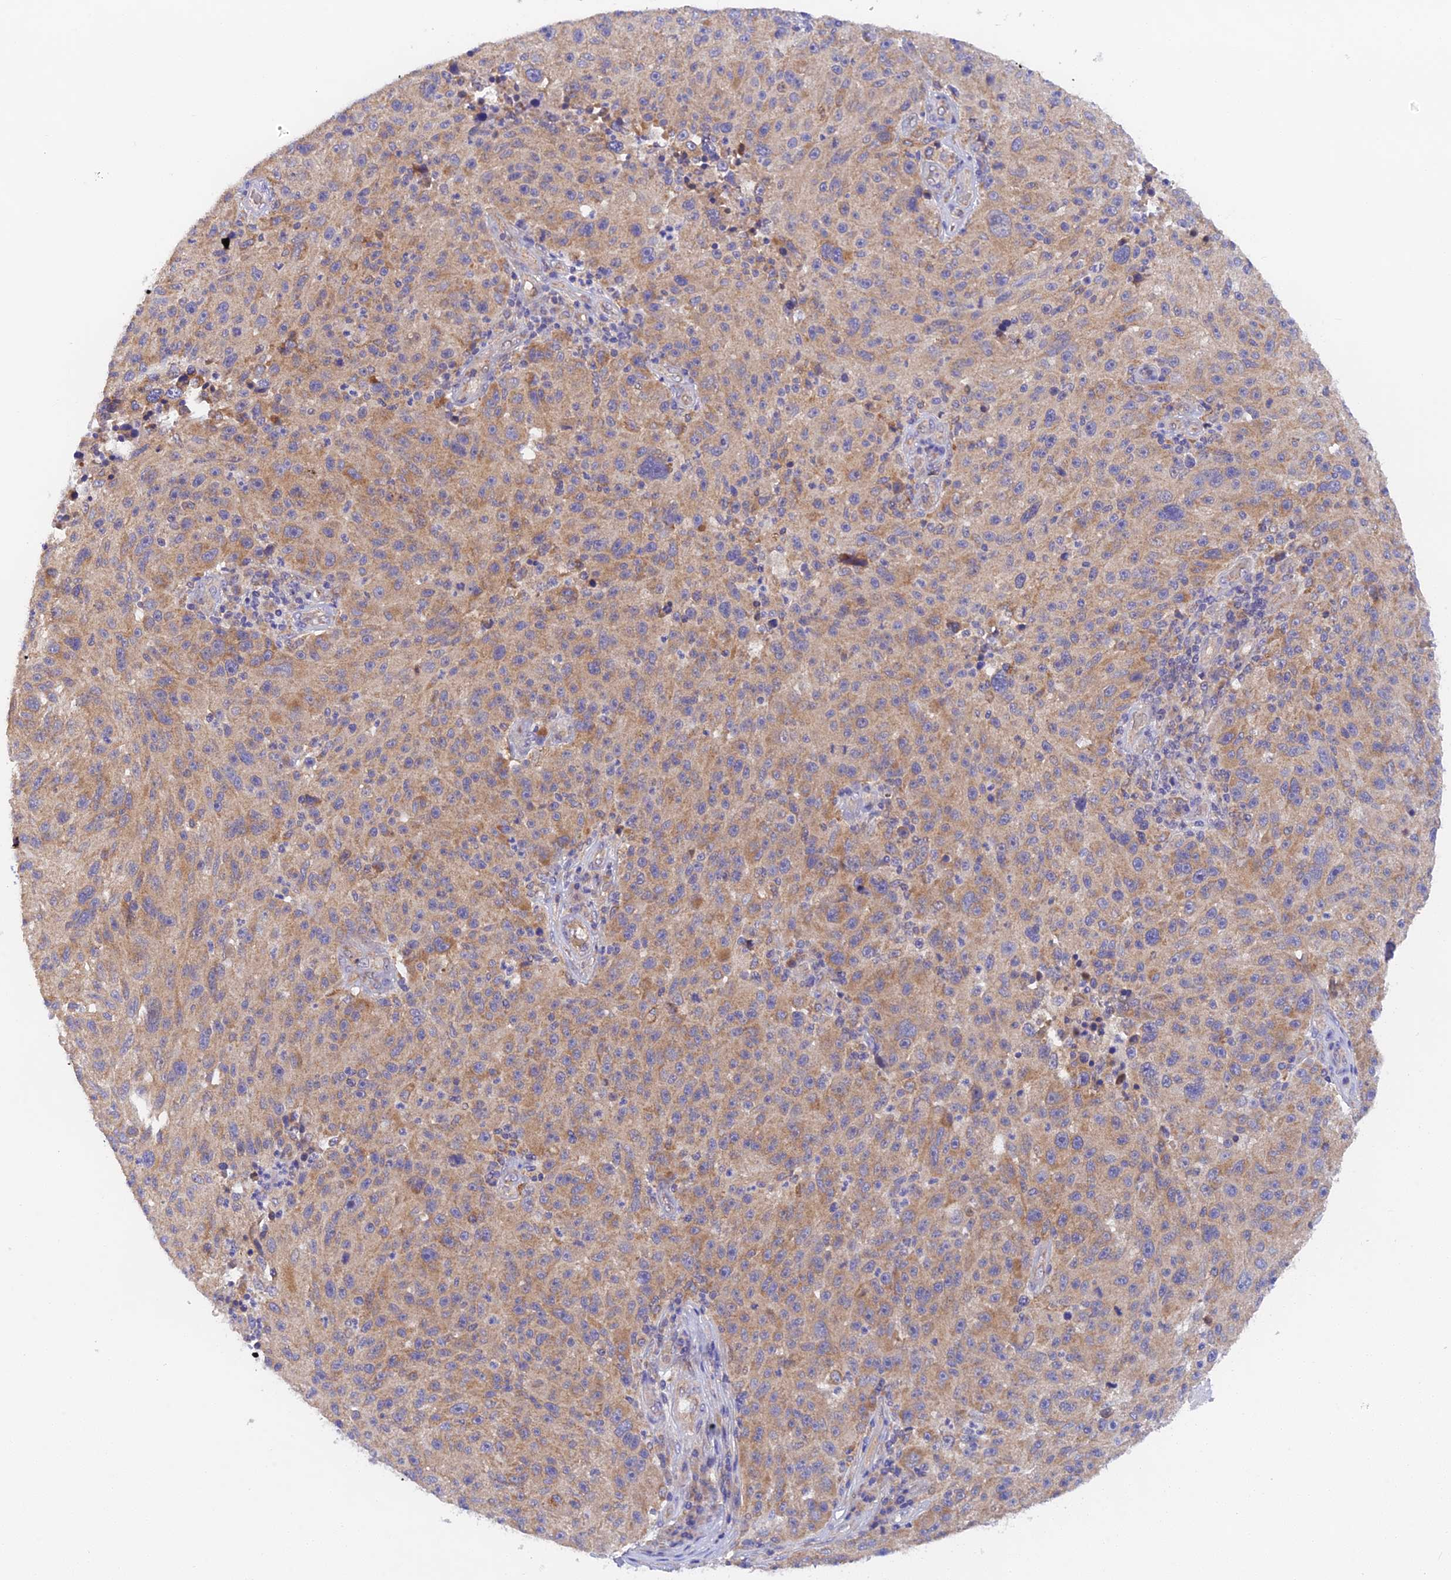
{"staining": {"intensity": "moderate", "quantity": ">75%", "location": "cytoplasmic/membranous"}, "tissue": "melanoma", "cell_type": "Tumor cells", "image_type": "cancer", "snomed": [{"axis": "morphology", "description": "Malignant melanoma, NOS"}, {"axis": "topography", "description": "Skin"}], "caption": "Melanoma tissue shows moderate cytoplasmic/membranous staining in approximately >75% of tumor cells", "gene": "RANBP6", "patient": {"sex": "male", "age": 53}}